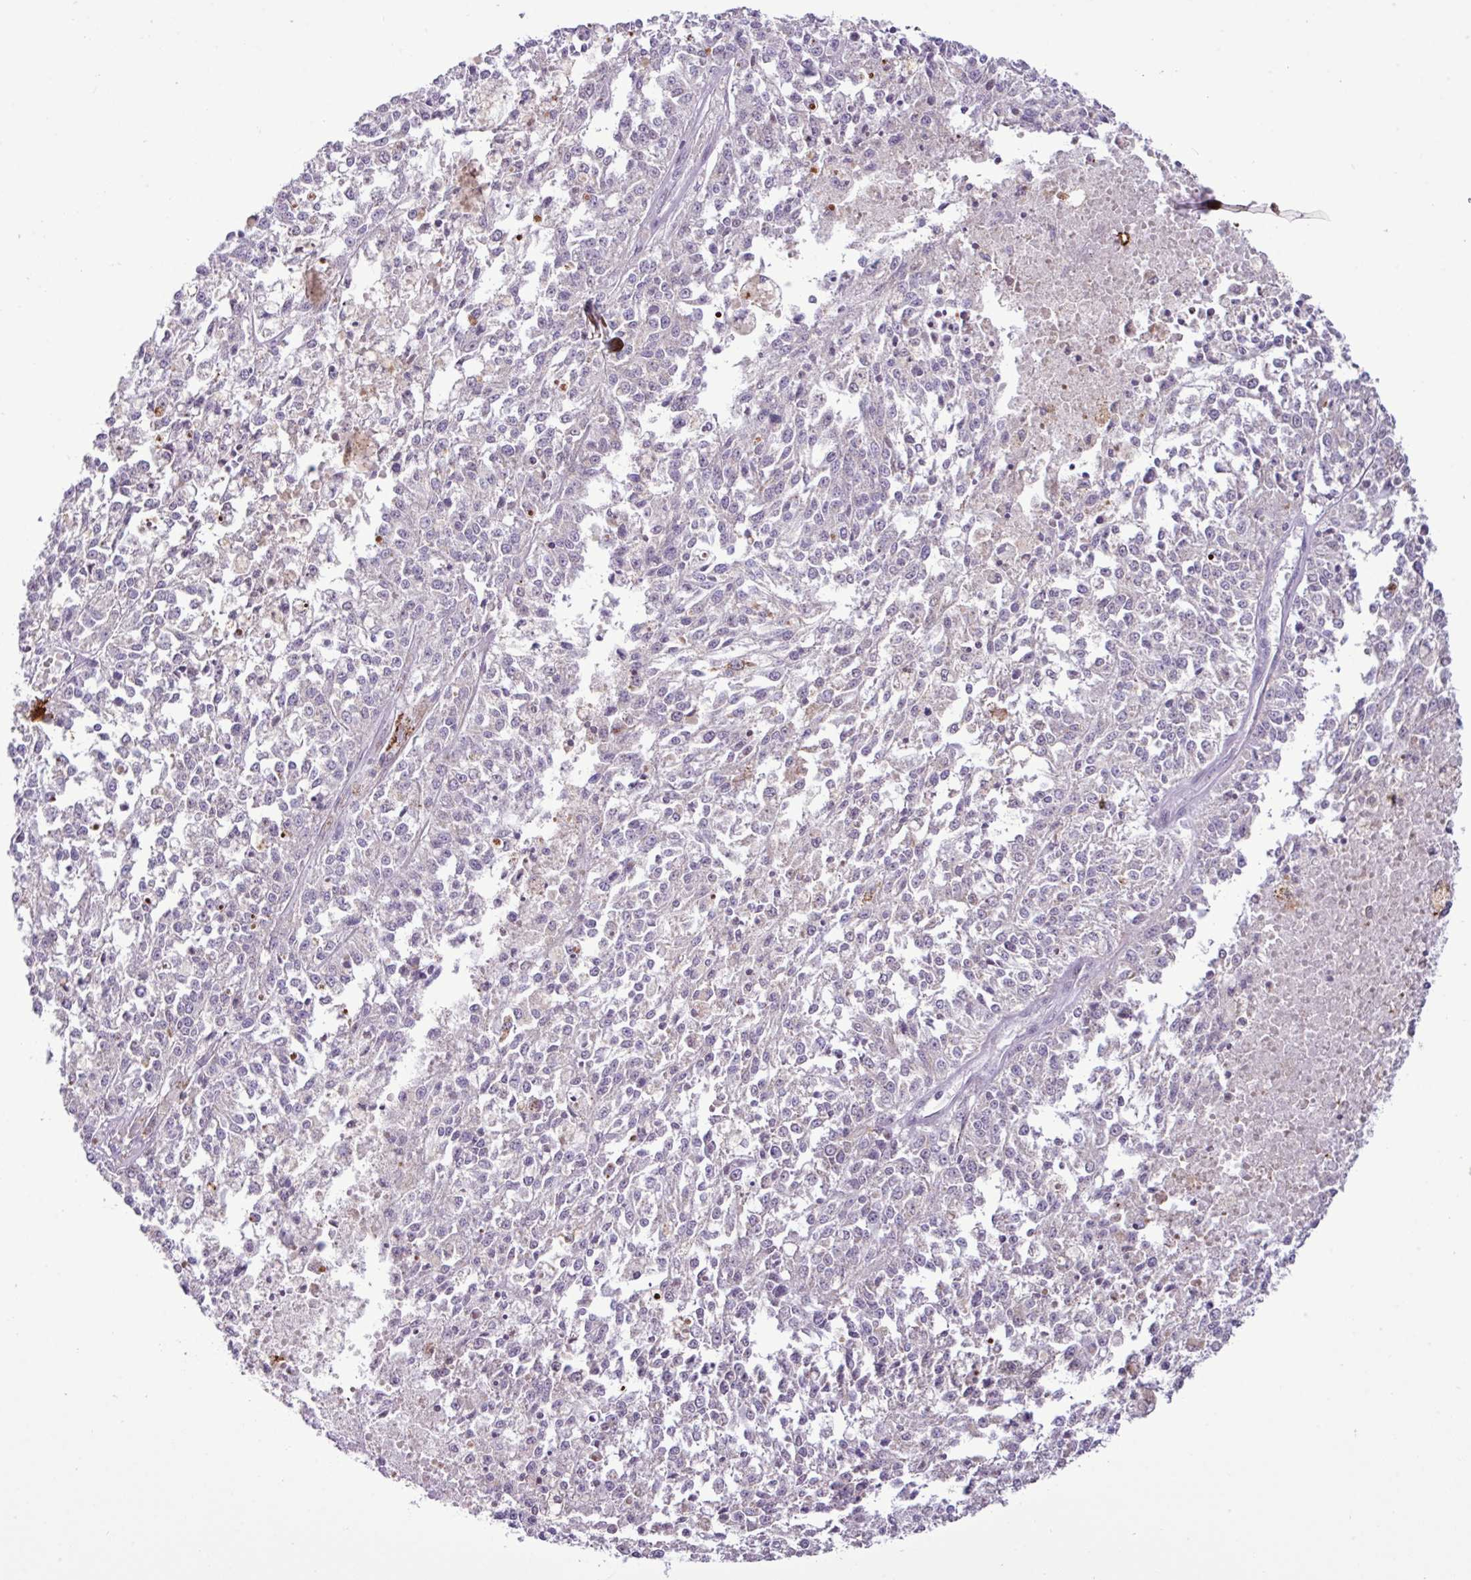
{"staining": {"intensity": "negative", "quantity": "none", "location": "none"}, "tissue": "melanoma", "cell_type": "Tumor cells", "image_type": "cancer", "snomed": [{"axis": "morphology", "description": "Malignant melanoma, NOS"}, {"axis": "topography", "description": "Skin"}], "caption": "IHC histopathology image of melanoma stained for a protein (brown), which reveals no positivity in tumor cells.", "gene": "SGPP1", "patient": {"sex": "female", "age": 64}}